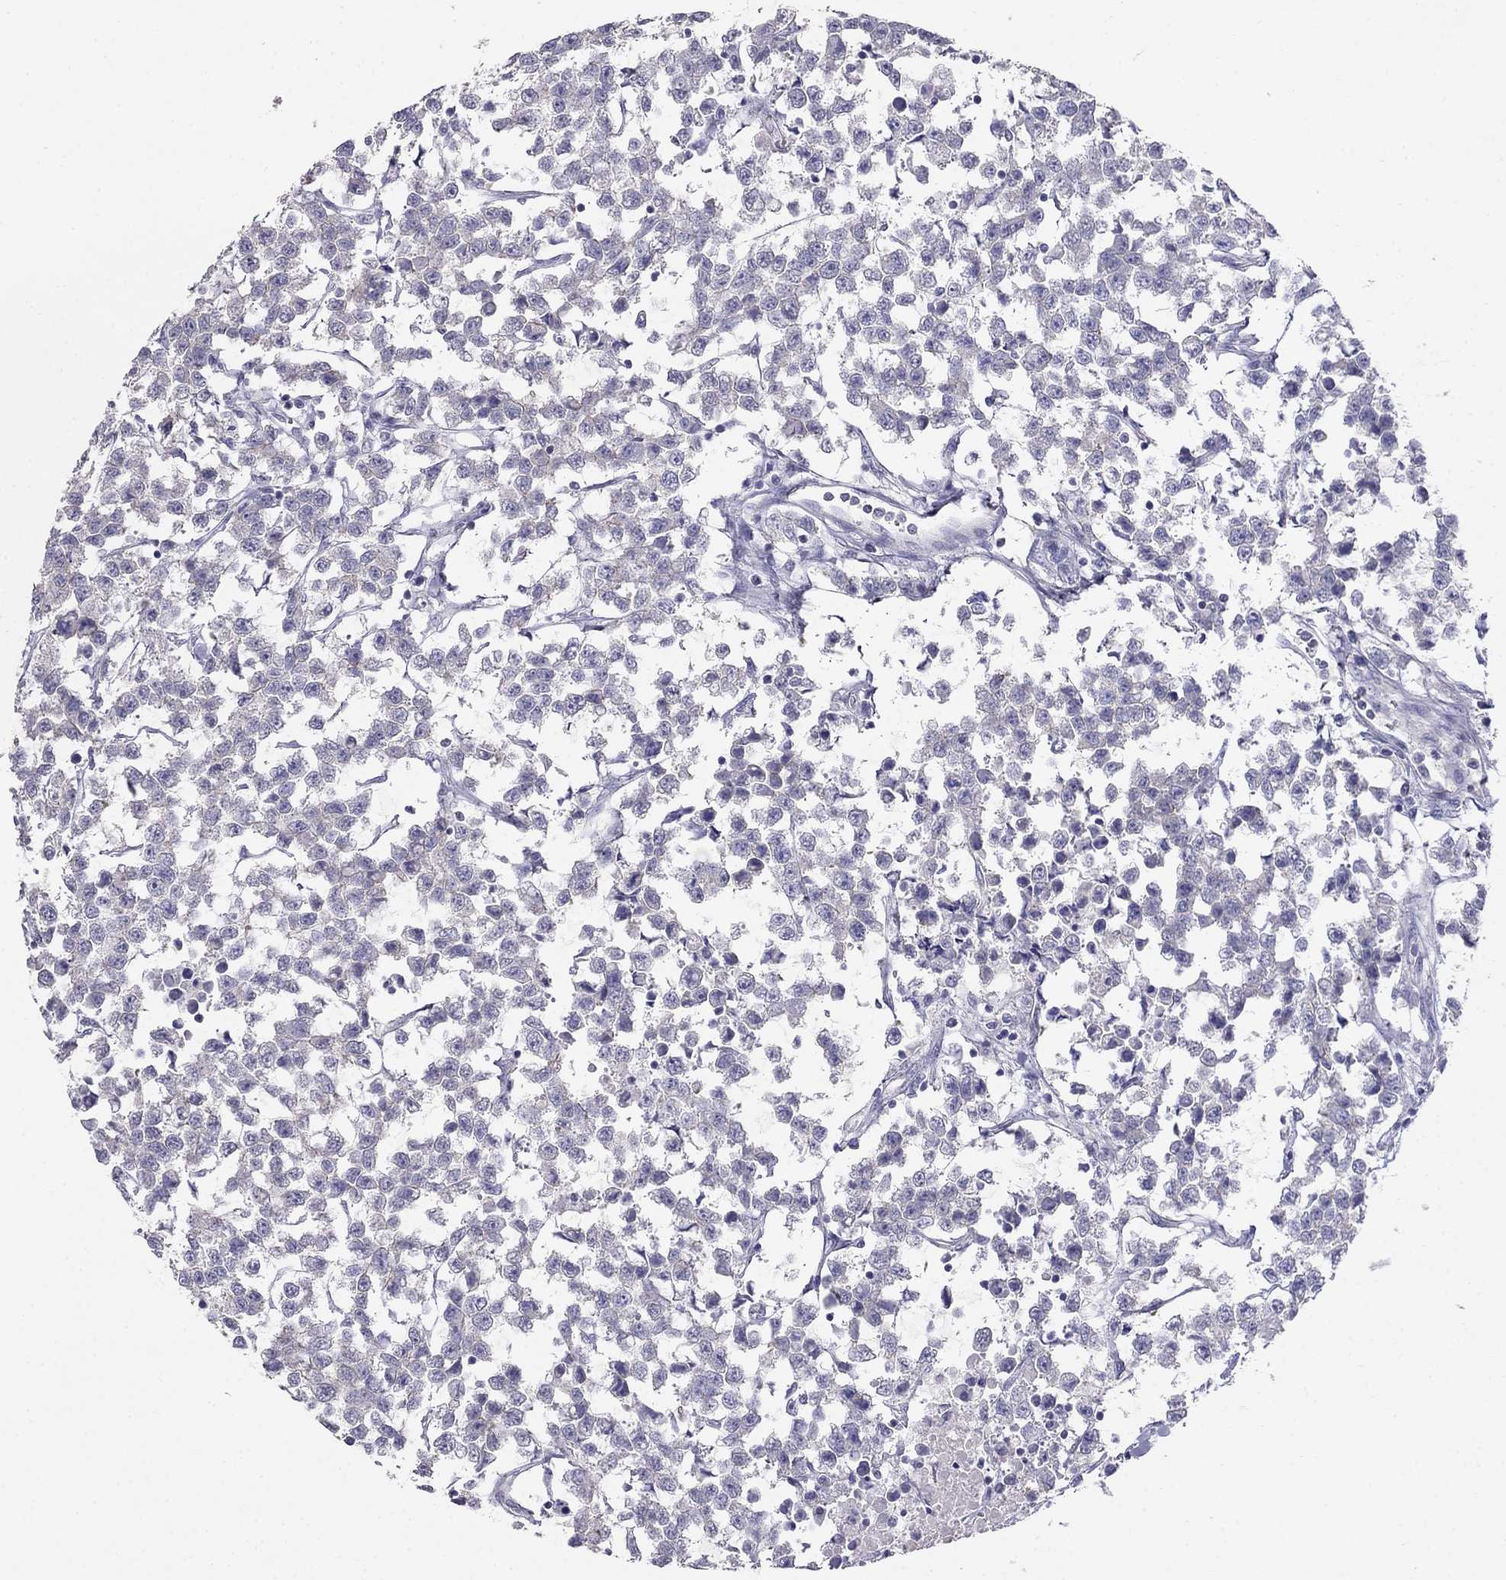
{"staining": {"intensity": "negative", "quantity": "none", "location": "none"}, "tissue": "testis cancer", "cell_type": "Tumor cells", "image_type": "cancer", "snomed": [{"axis": "morphology", "description": "Seminoma, NOS"}, {"axis": "topography", "description": "Testis"}], "caption": "High magnification brightfield microscopy of testis cancer stained with DAB (3,3'-diaminobenzidine) (brown) and counterstained with hematoxylin (blue): tumor cells show no significant expression.", "gene": "LY6H", "patient": {"sex": "male", "age": 59}}